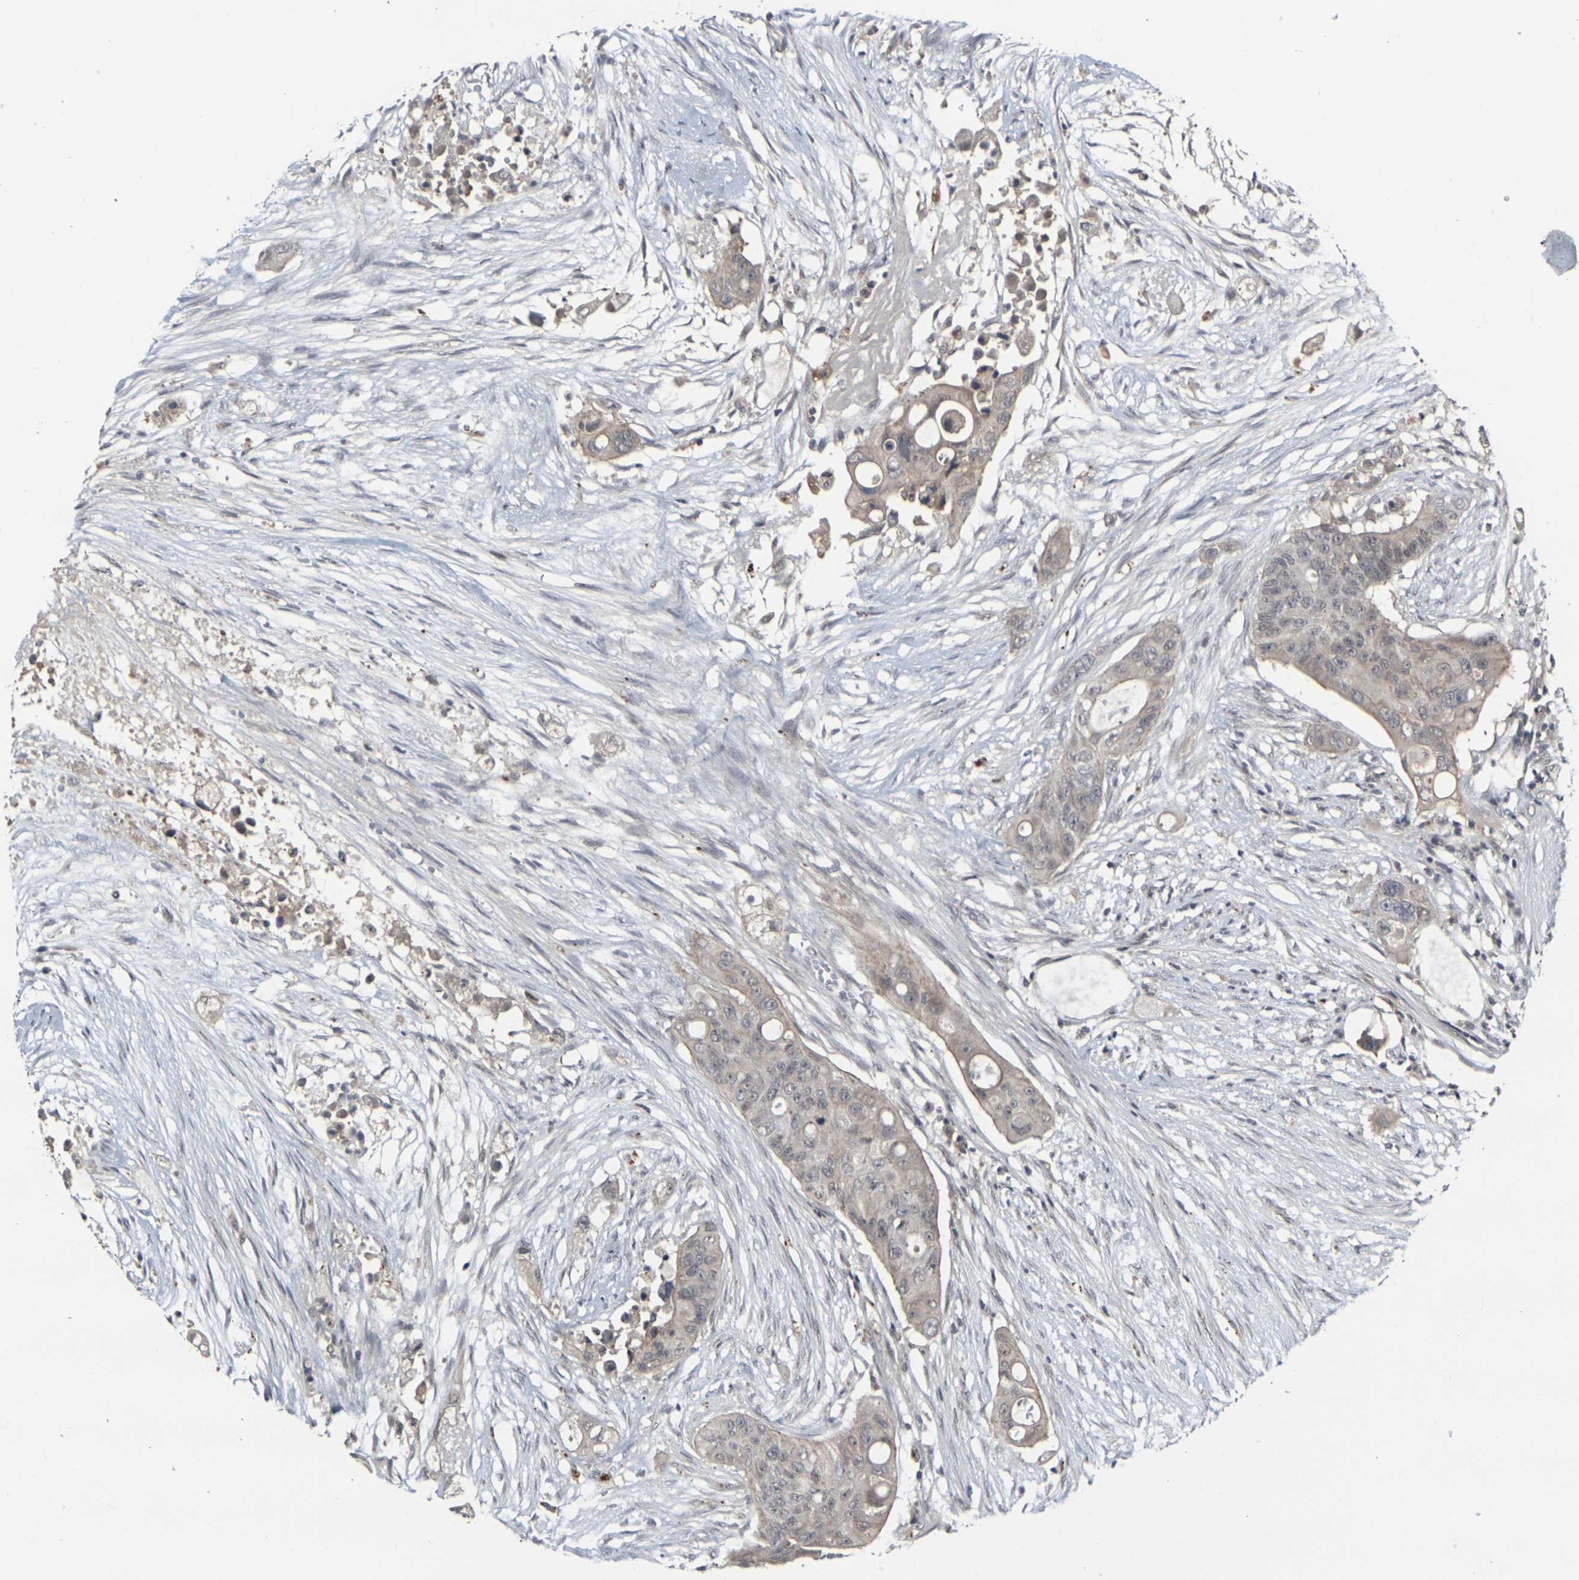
{"staining": {"intensity": "weak", "quantity": ">75%", "location": "cytoplasmic/membranous"}, "tissue": "colorectal cancer", "cell_type": "Tumor cells", "image_type": "cancer", "snomed": [{"axis": "morphology", "description": "Adenocarcinoma, NOS"}, {"axis": "topography", "description": "Colon"}], "caption": "Tumor cells reveal low levels of weak cytoplasmic/membranous expression in about >75% of cells in human adenocarcinoma (colorectal).", "gene": "GPR19", "patient": {"sex": "female", "age": 57}}